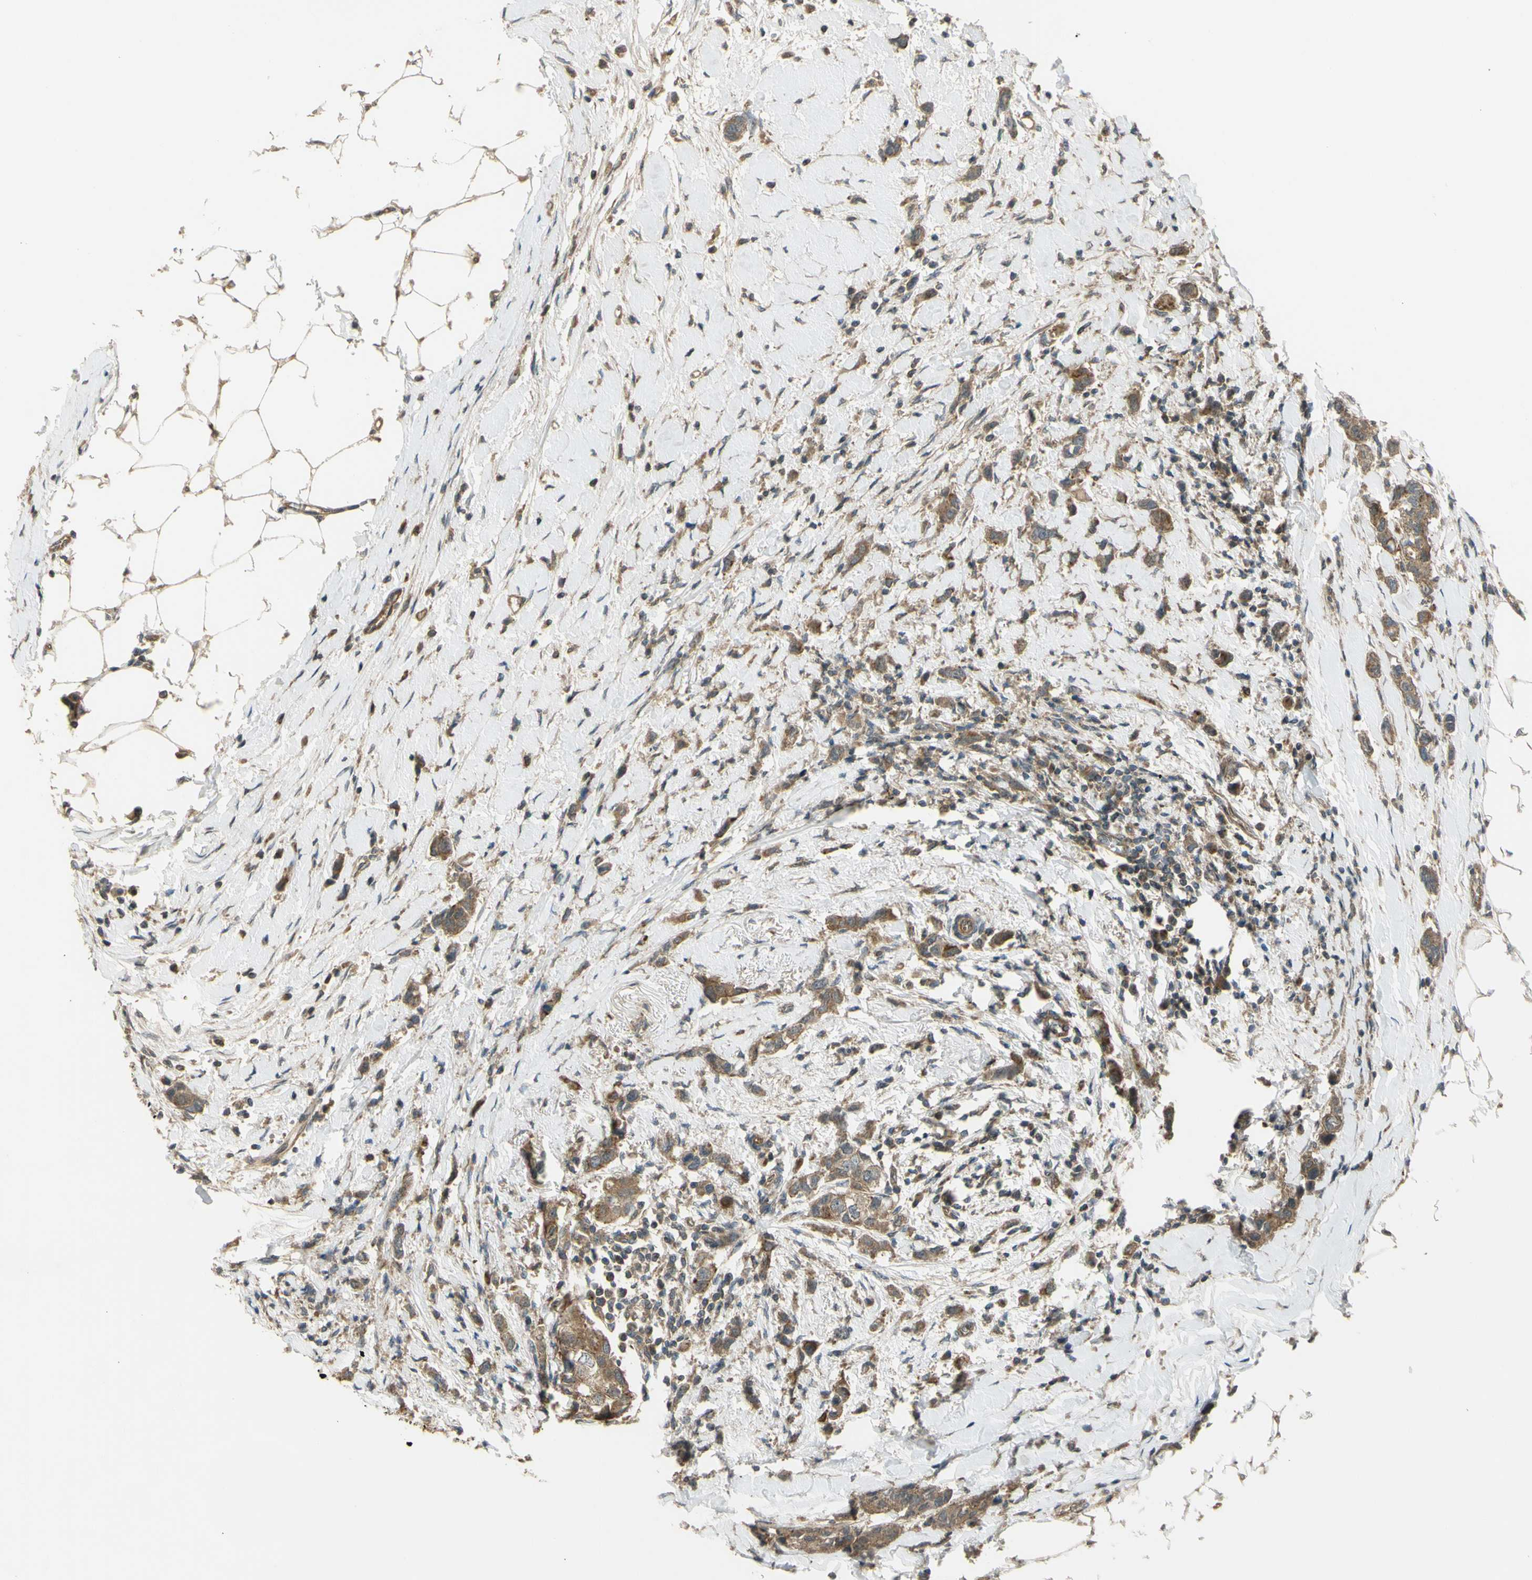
{"staining": {"intensity": "moderate", "quantity": ">75%", "location": "cytoplasmic/membranous"}, "tissue": "breast cancer", "cell_type": "Tumor cells", "image_type": "cancer", "snomed": [{"axis": "morphology", "description": "Normal tissue, NOS"}, {"axis": "morphology", "description": "Duct carcinoma"}, {"axis": "topography", "description": "Breast"}], "caption": "High-magnification brightfield microscopy of breast infiltrating ductal carcinoma stained with DAB (brown) and counterstained with hematoxylin (blue). tumor cells exhibit moderate cytoplasmic/membranous expression is identified in about>75% of cells. (IHC, brightfield microscopy, high magnification).", "gene": "FLII", "patient": {"sex": "female", "age": 50}}